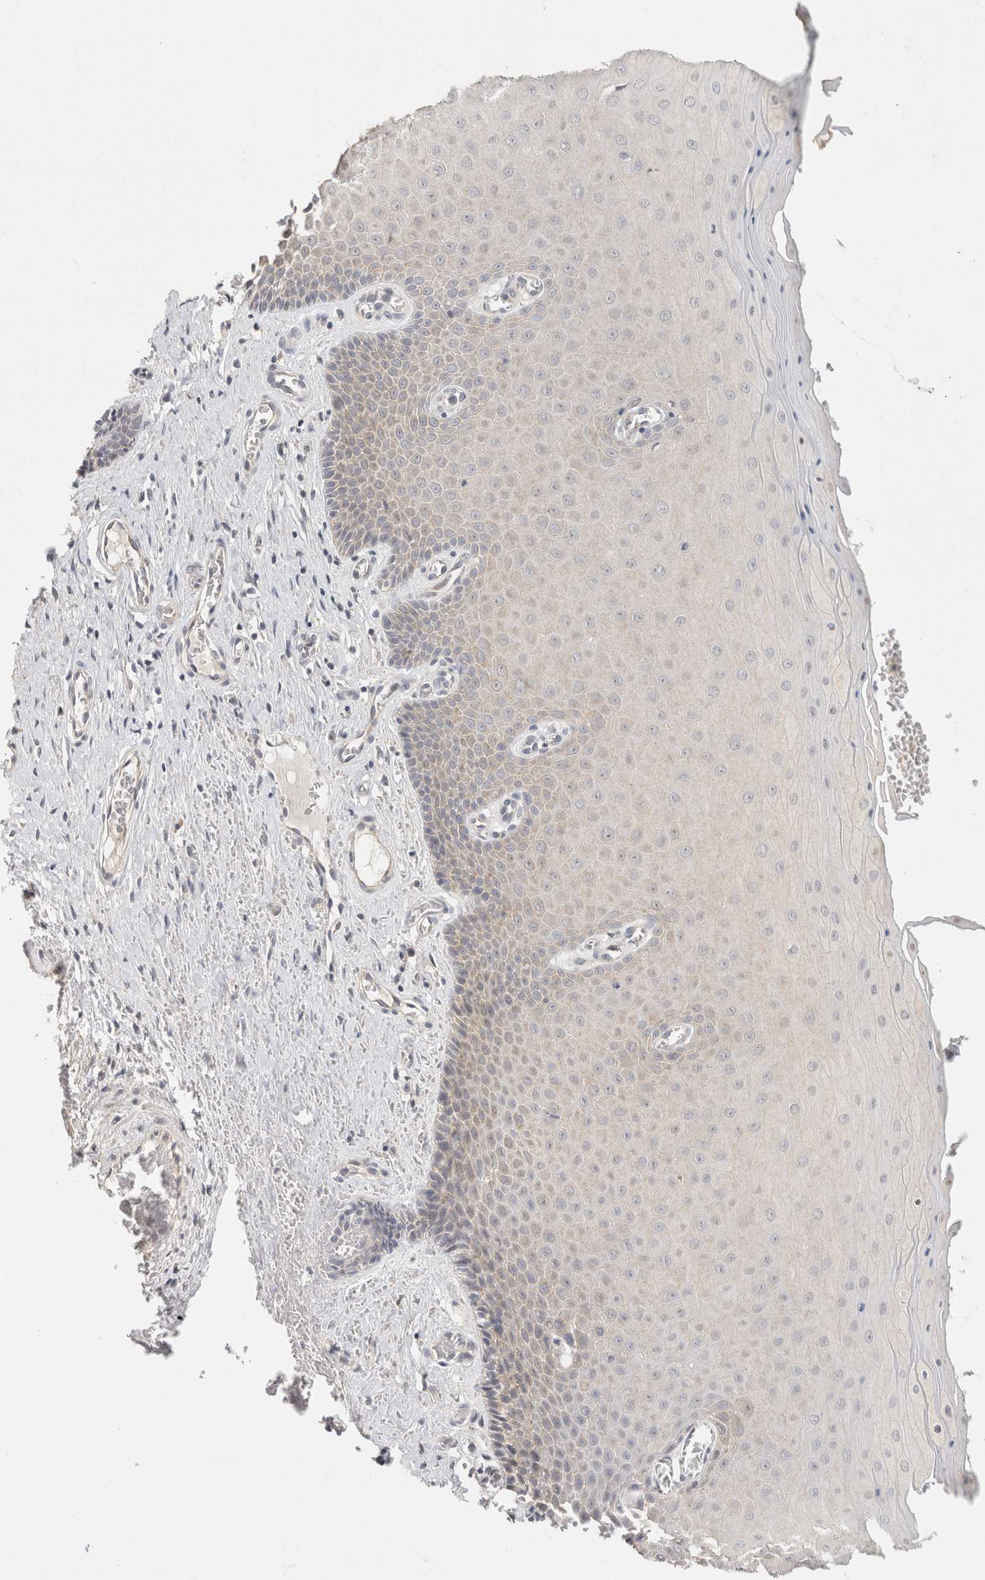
{"staining": {"intensity": "moderate", "quantity": "25%-75%", "location": "cytoplasmic/membranous"}, "tissue": "cervix", "cell_type": "Glandular cells", "image_type": "normal", "snomed": [{"axis": "morphology", "description": "Normal tissue, NOS"}, {"axis": "topography", "description": "Cervix"}], "caption": "A micrograph of cervix stained for a protein exhibits moderate cytoplasmic/membranous brown staining in glandular cells. (DAB IHC with brightfield microscopy, high magnification).", "gene": "CHRM4", "patient": {"sex": "female", "age": 55}}